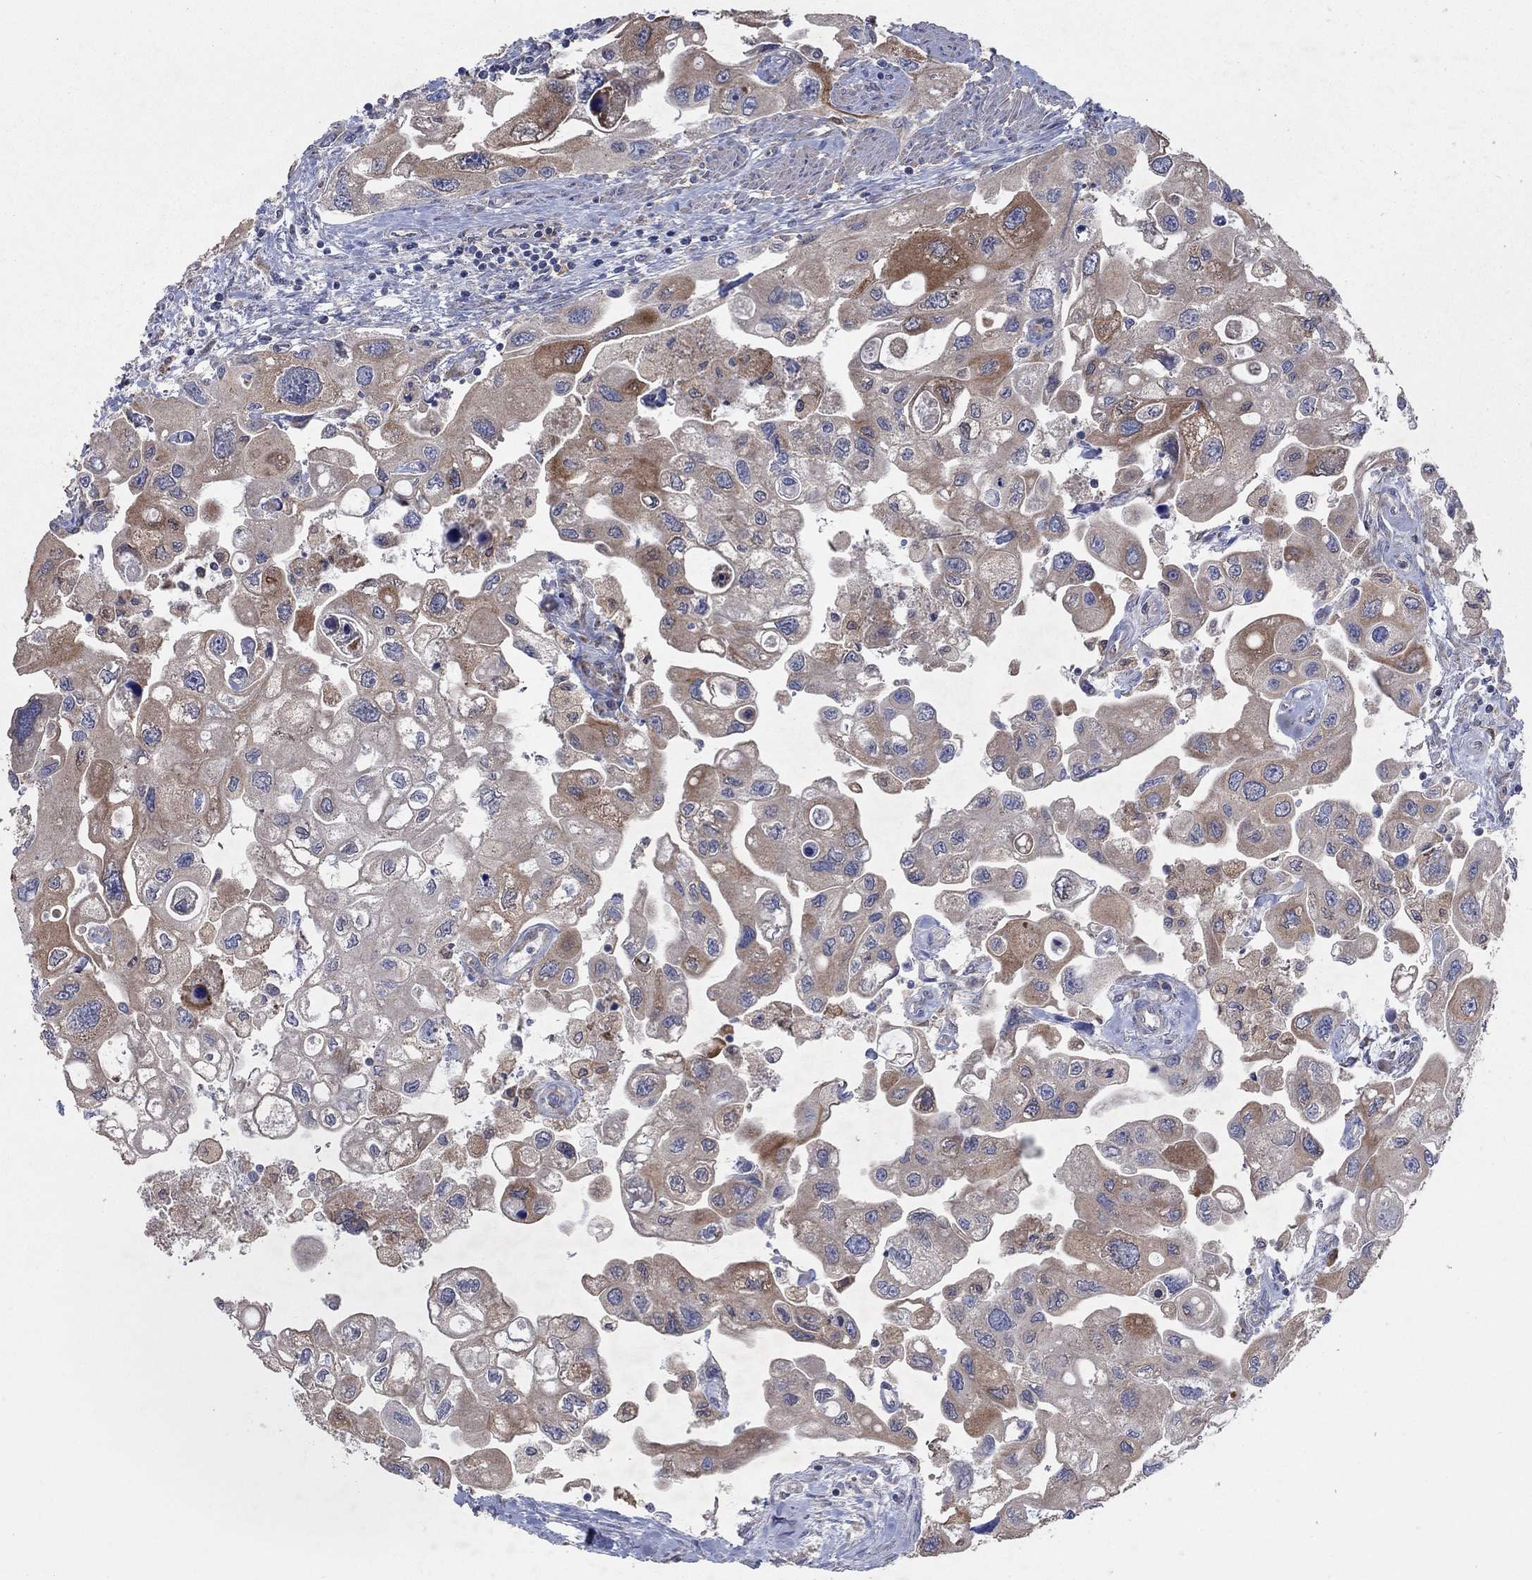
{"staining": {"intensity": "moderate", "quantity": "25%-75%", "location": "cytoplasmic/membranous"}, "tissue": "urothelial cancer", "cell_type": "Tumor cells", "image_type": "cancer", "snomed": [{"axis": "morphology", "description": "Urothelial carcinoma, High grade"}, {"axis": "topography", "description": "Urinary bladder"}], "caption": "The histopathology image shows immunohistochemical staining of urothelial carcinoma (high-grade). There is moderate cytoplasmic/membranous expression is appreciated in approximately 25%-75% of tumor cells.", "gene": "NCEH1", "patient": {"sex": "male", "age": 59}}